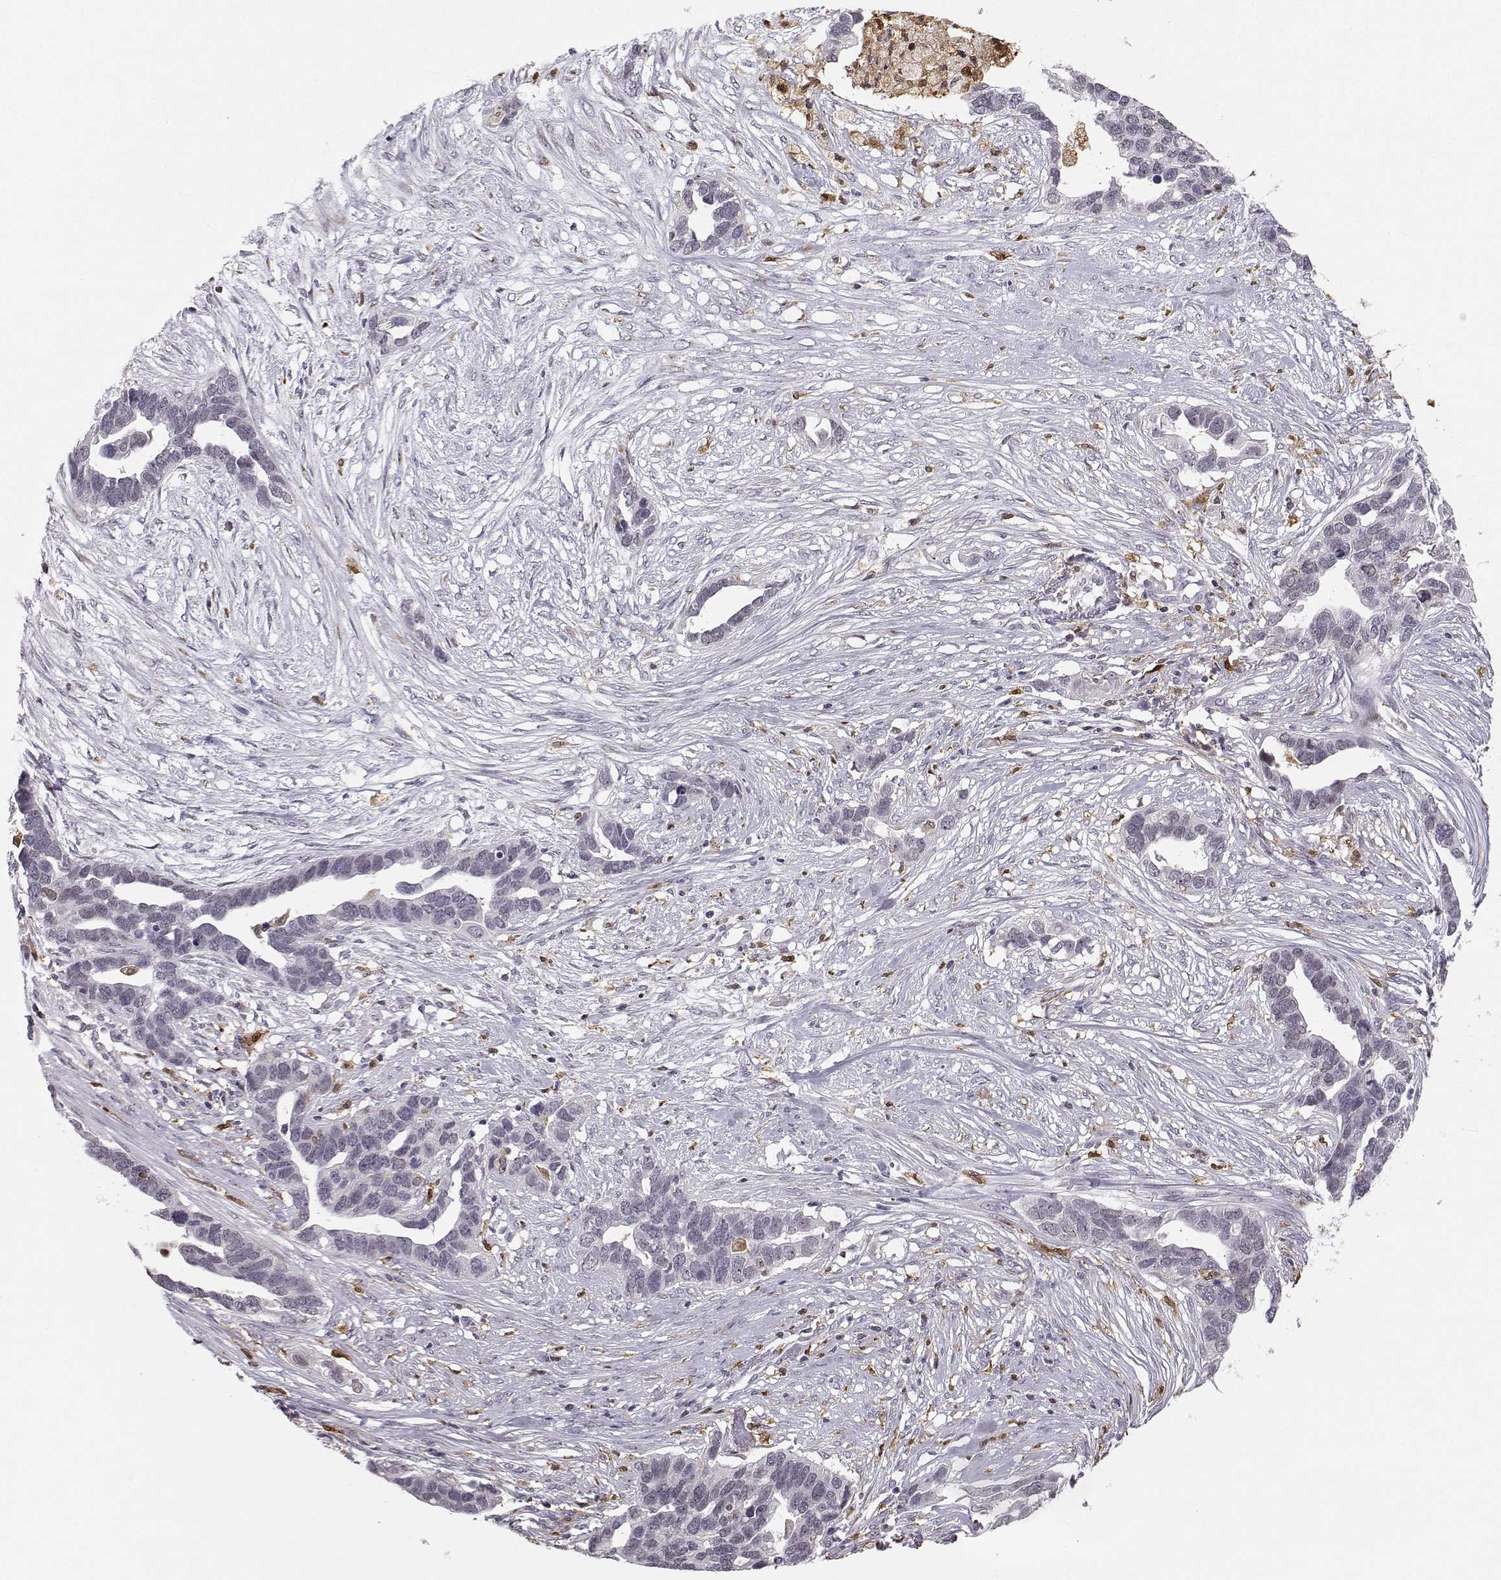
{"staining": {"intensity": "negative", "quantity": "none", "location": "none"}, "tissue": "ovarian cancer", "cell_type": "Tumor cells", "image_type": "cancer", "snomed": [{"axis": "morphology", "description": "Cystadenocarcinoma, serous, NOS"}, {"axis": "topography", "description": "Ovary"}], "caption": "This is an immunohistochemistry (IHC) image of human ovarian cancer. There is no staining in tumor cells.", "gene": "HTR7", "patient": {"sex": "female", "age": 54}}